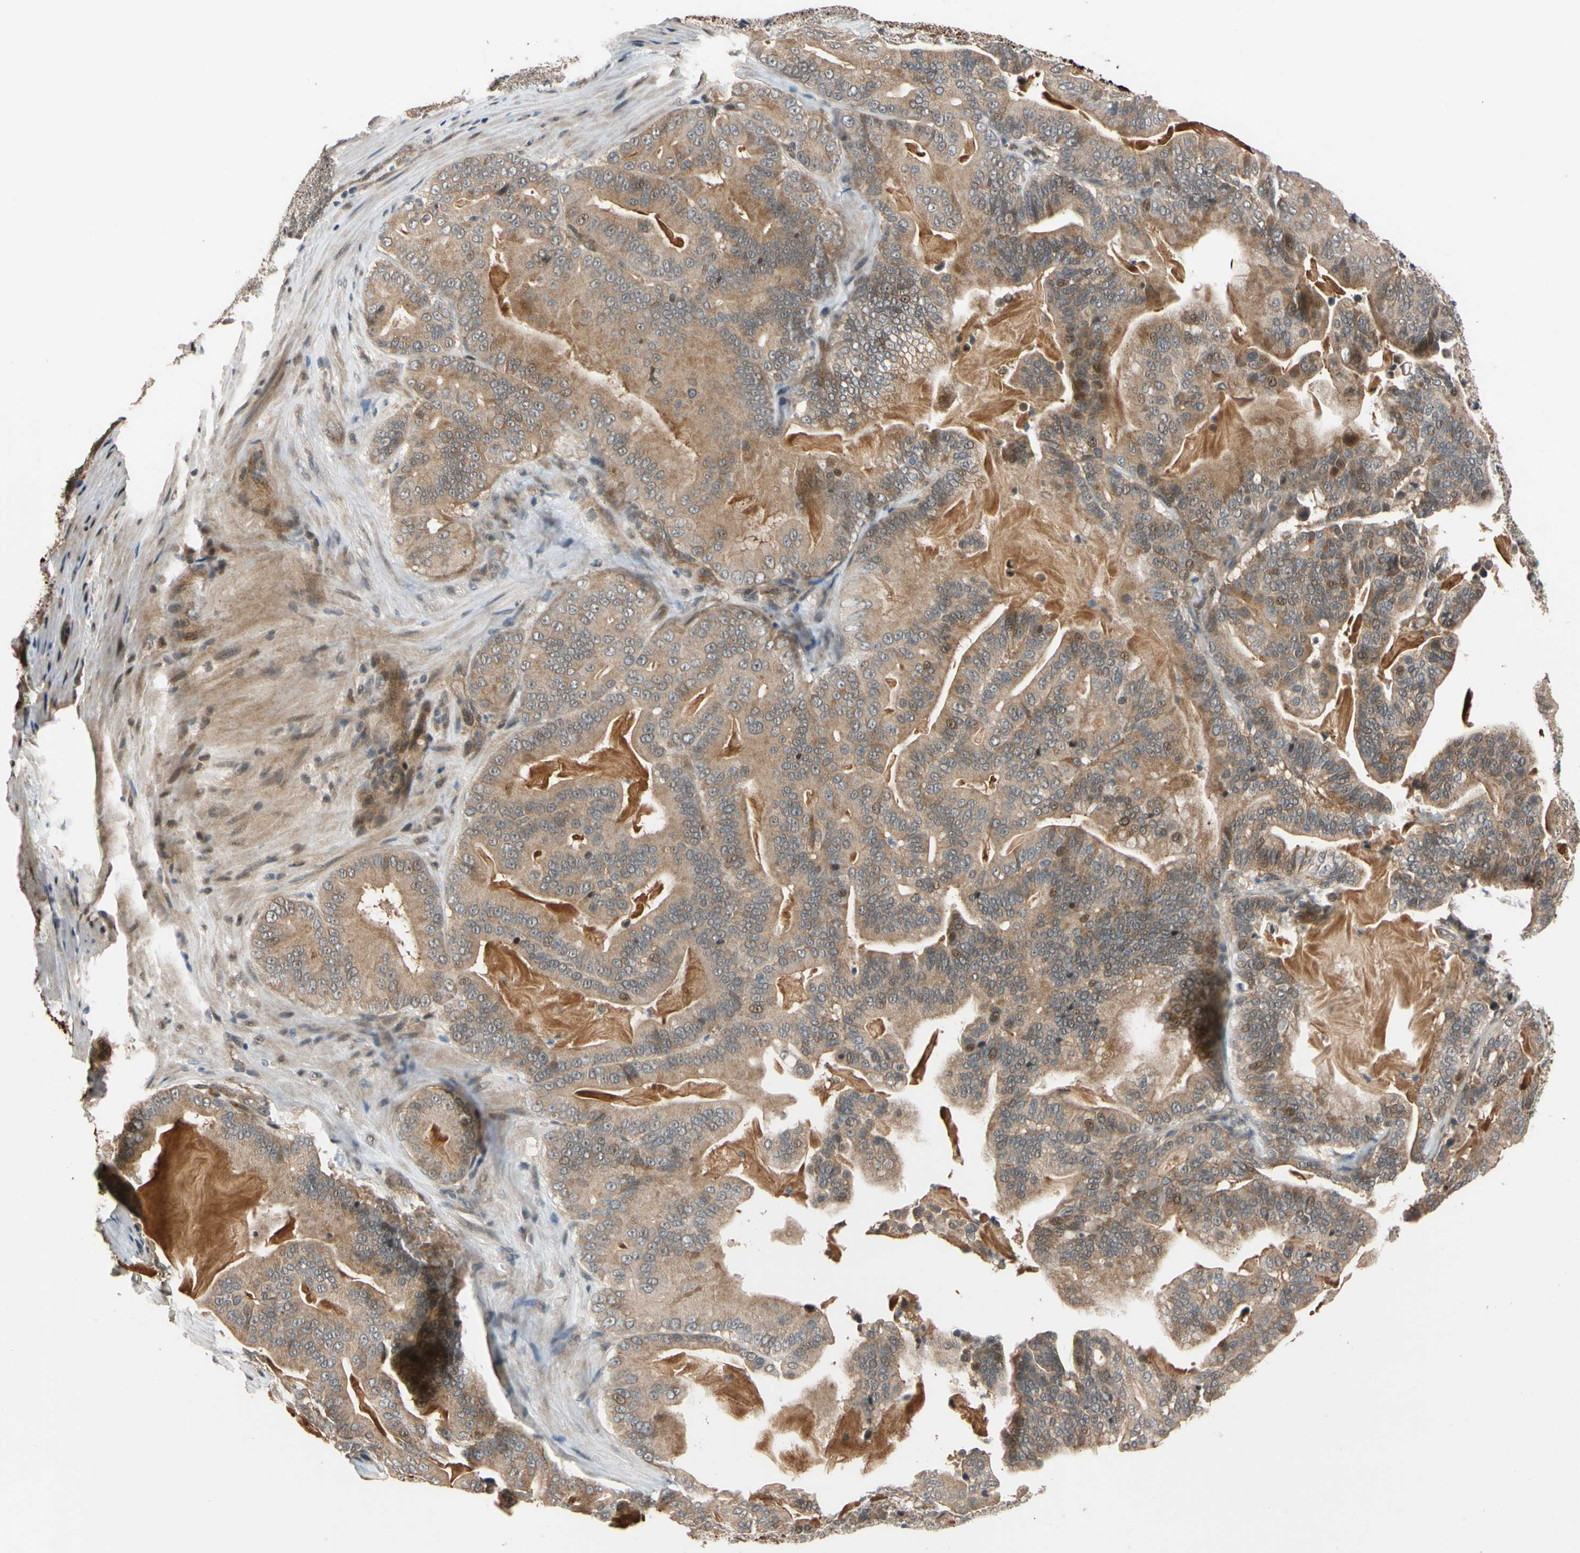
{"staining": {"intensity": "moderate", "quantity": ">75%", "location": "cytoplasmic/membranous"}, "tissue": "pancreatic cancer", "cell_type": "Tumor cells", "image_type": "cancer", "snomed": [{"axis": "morphology", "description": "Adenocarcinoma, NOS"}, {"axis": "topography", "description": "Pancreas"}], "caption": "Human pancreatic cancer (adenocarcinoma) stained with a brown dye displays moderate cytoplasmic/membranous positive positivity in approximately >75% of tumor cells.", "gene": "NGEF", "patient": {"sex": "male", "age": 63}}